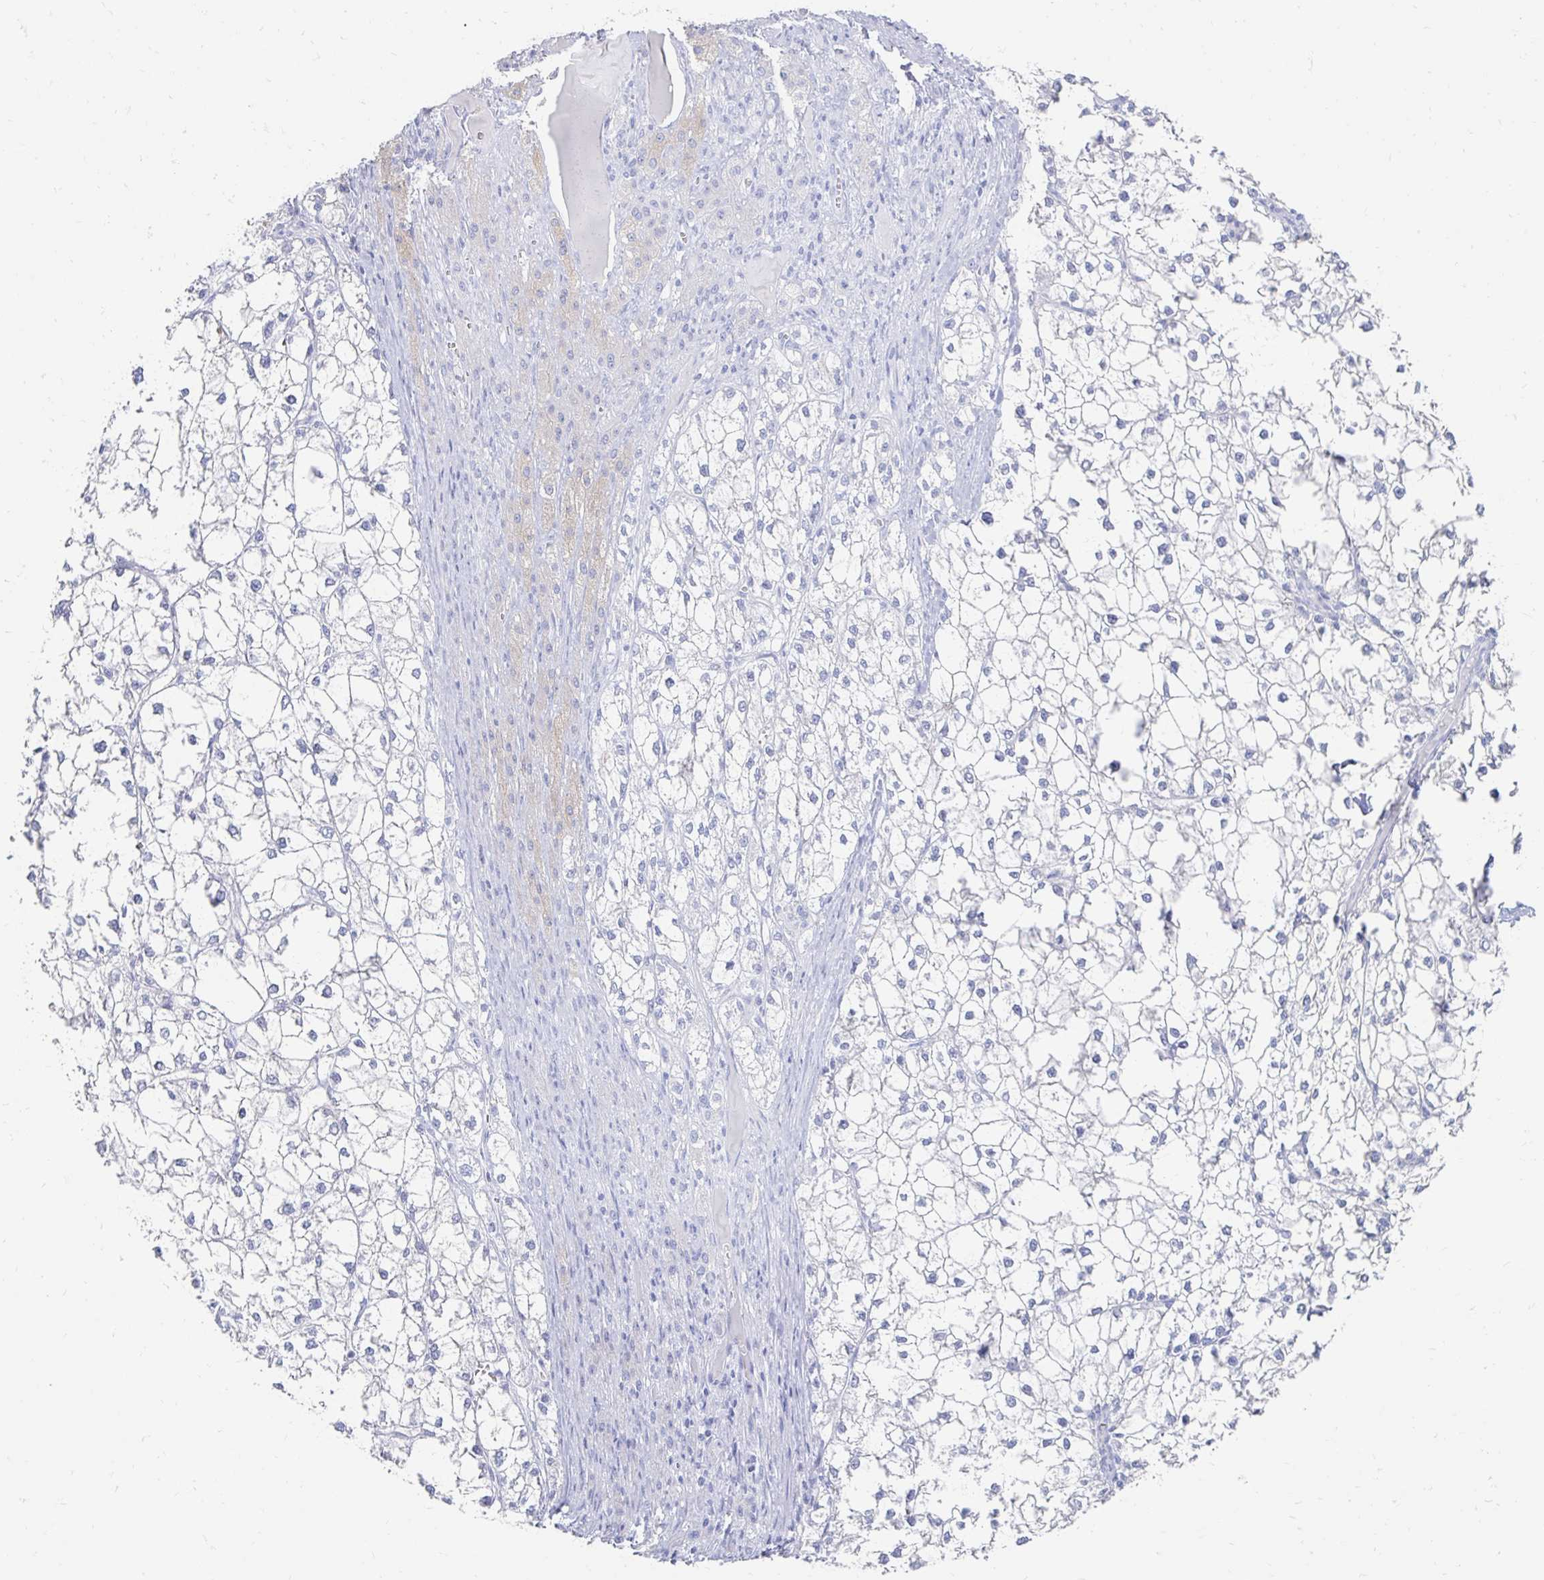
{"staining": {"intensity": "negative", "quantity": "none", "location": "none"}, "tissue": "liver cancer", "cell_type": "Tumor cells", "image_type": "cancer", "snomed": [{"axis": "morphology", "description": "Carcinoma, Hepatocellular, NOS"}, {"axis": "topography", "description": "Liver"}], "caption": "This photomicrograph is of liver cancer stained with immunohistochemistry to label a protein in brown with the nuclei are counter-stained blue. There is no staining in tumor cells.", "gene": "CST6", "patient": {"sex": "female", "age": 43}}